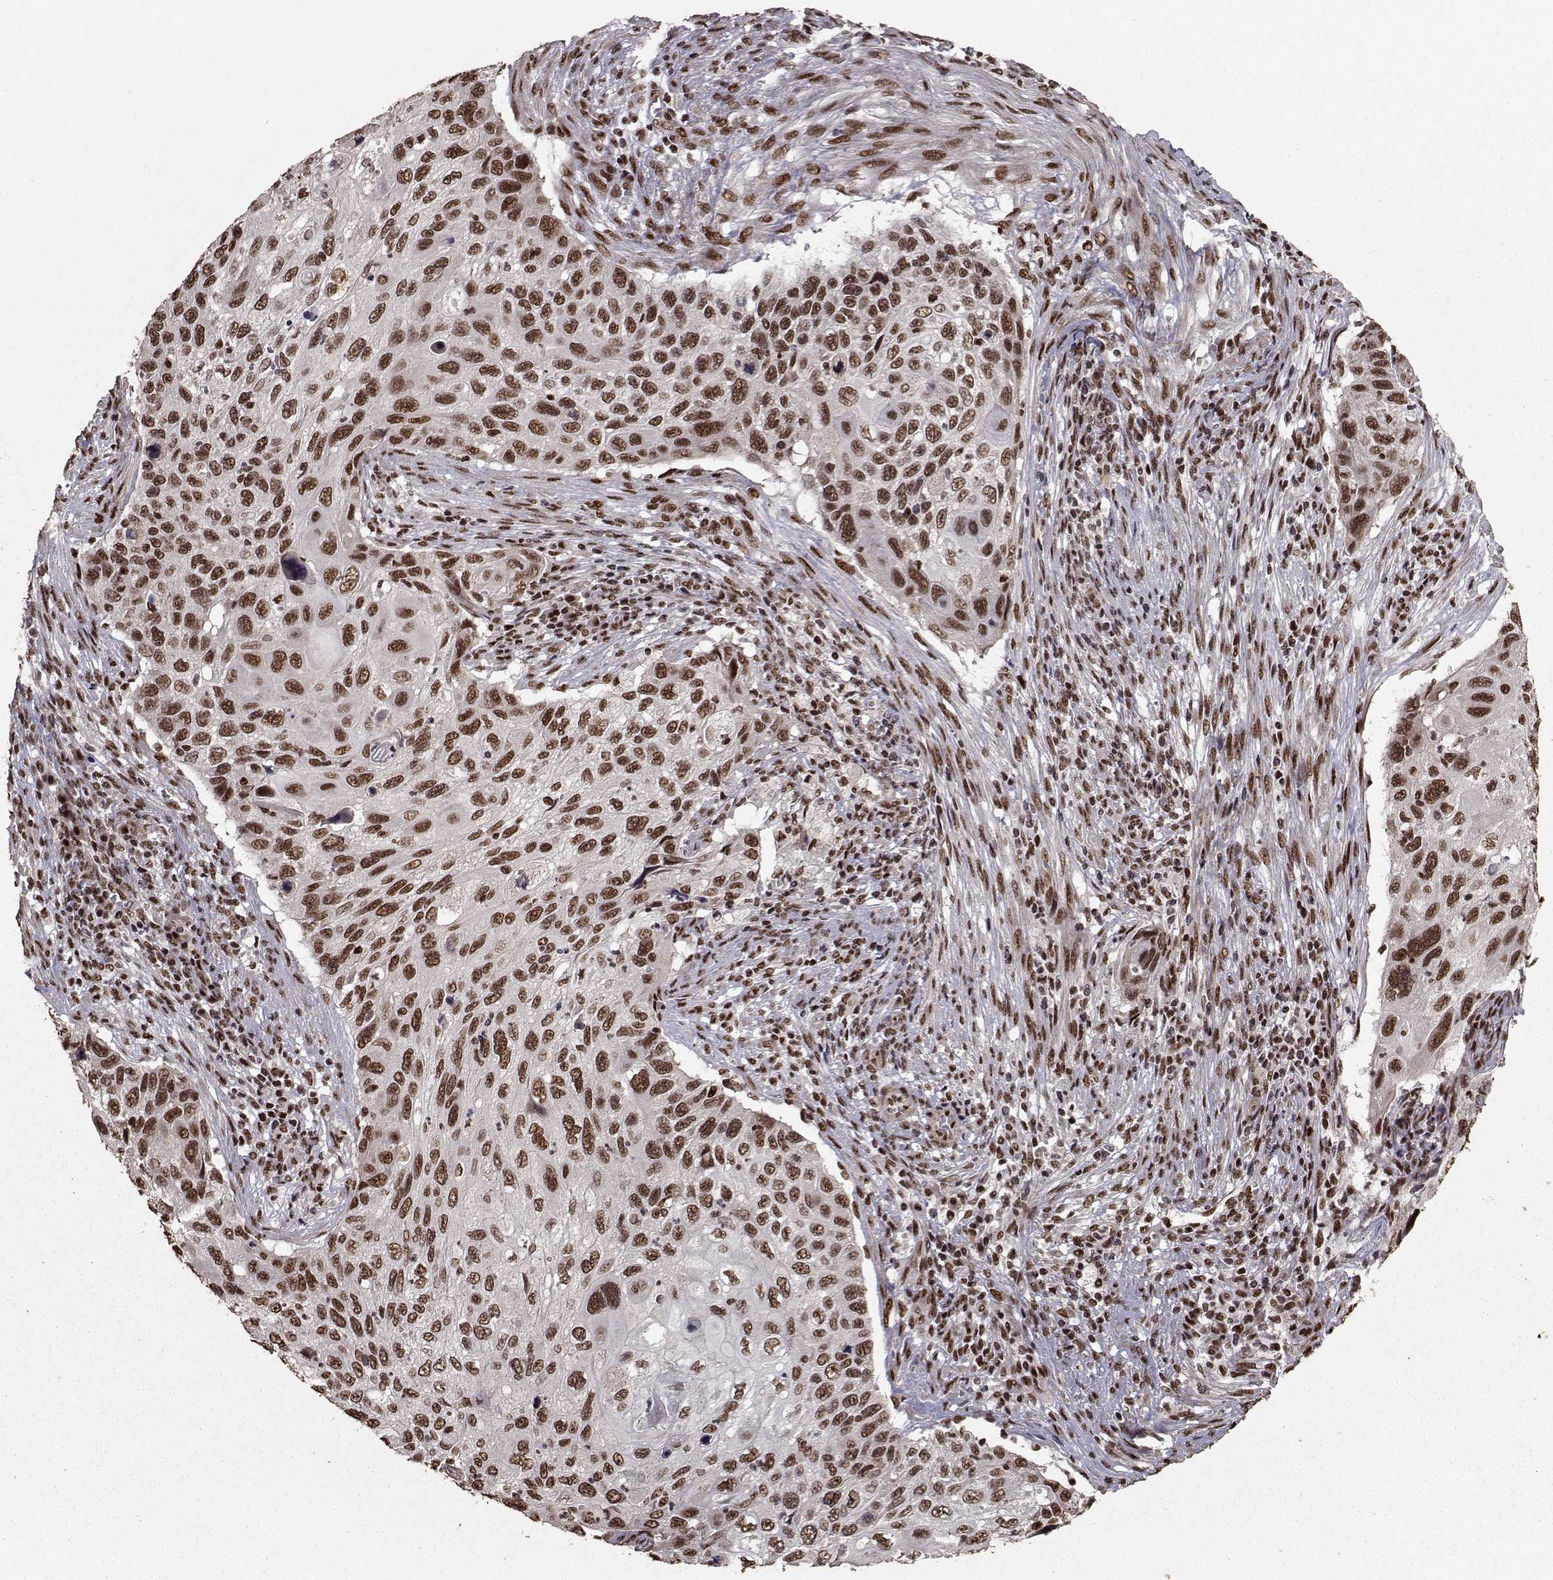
{"staining": {"intensity": "strong", "quantity": ">75%", "location": "nuclear"}, "tissue": "cervical cancer", "cell_type": "Tumor cells", "image_type": "cancer", "snomed": [{"axis": "morphology", "description": "Squamous cell carcinoma, NOS"}, {"axis": "topography", "description": "Cervix"}], "caption": "Human cervical cancer stained with a protein marker displays strong staining in tumor cells.", "gene": "SF1", "patient": {"sex": "female", "age": 70}}